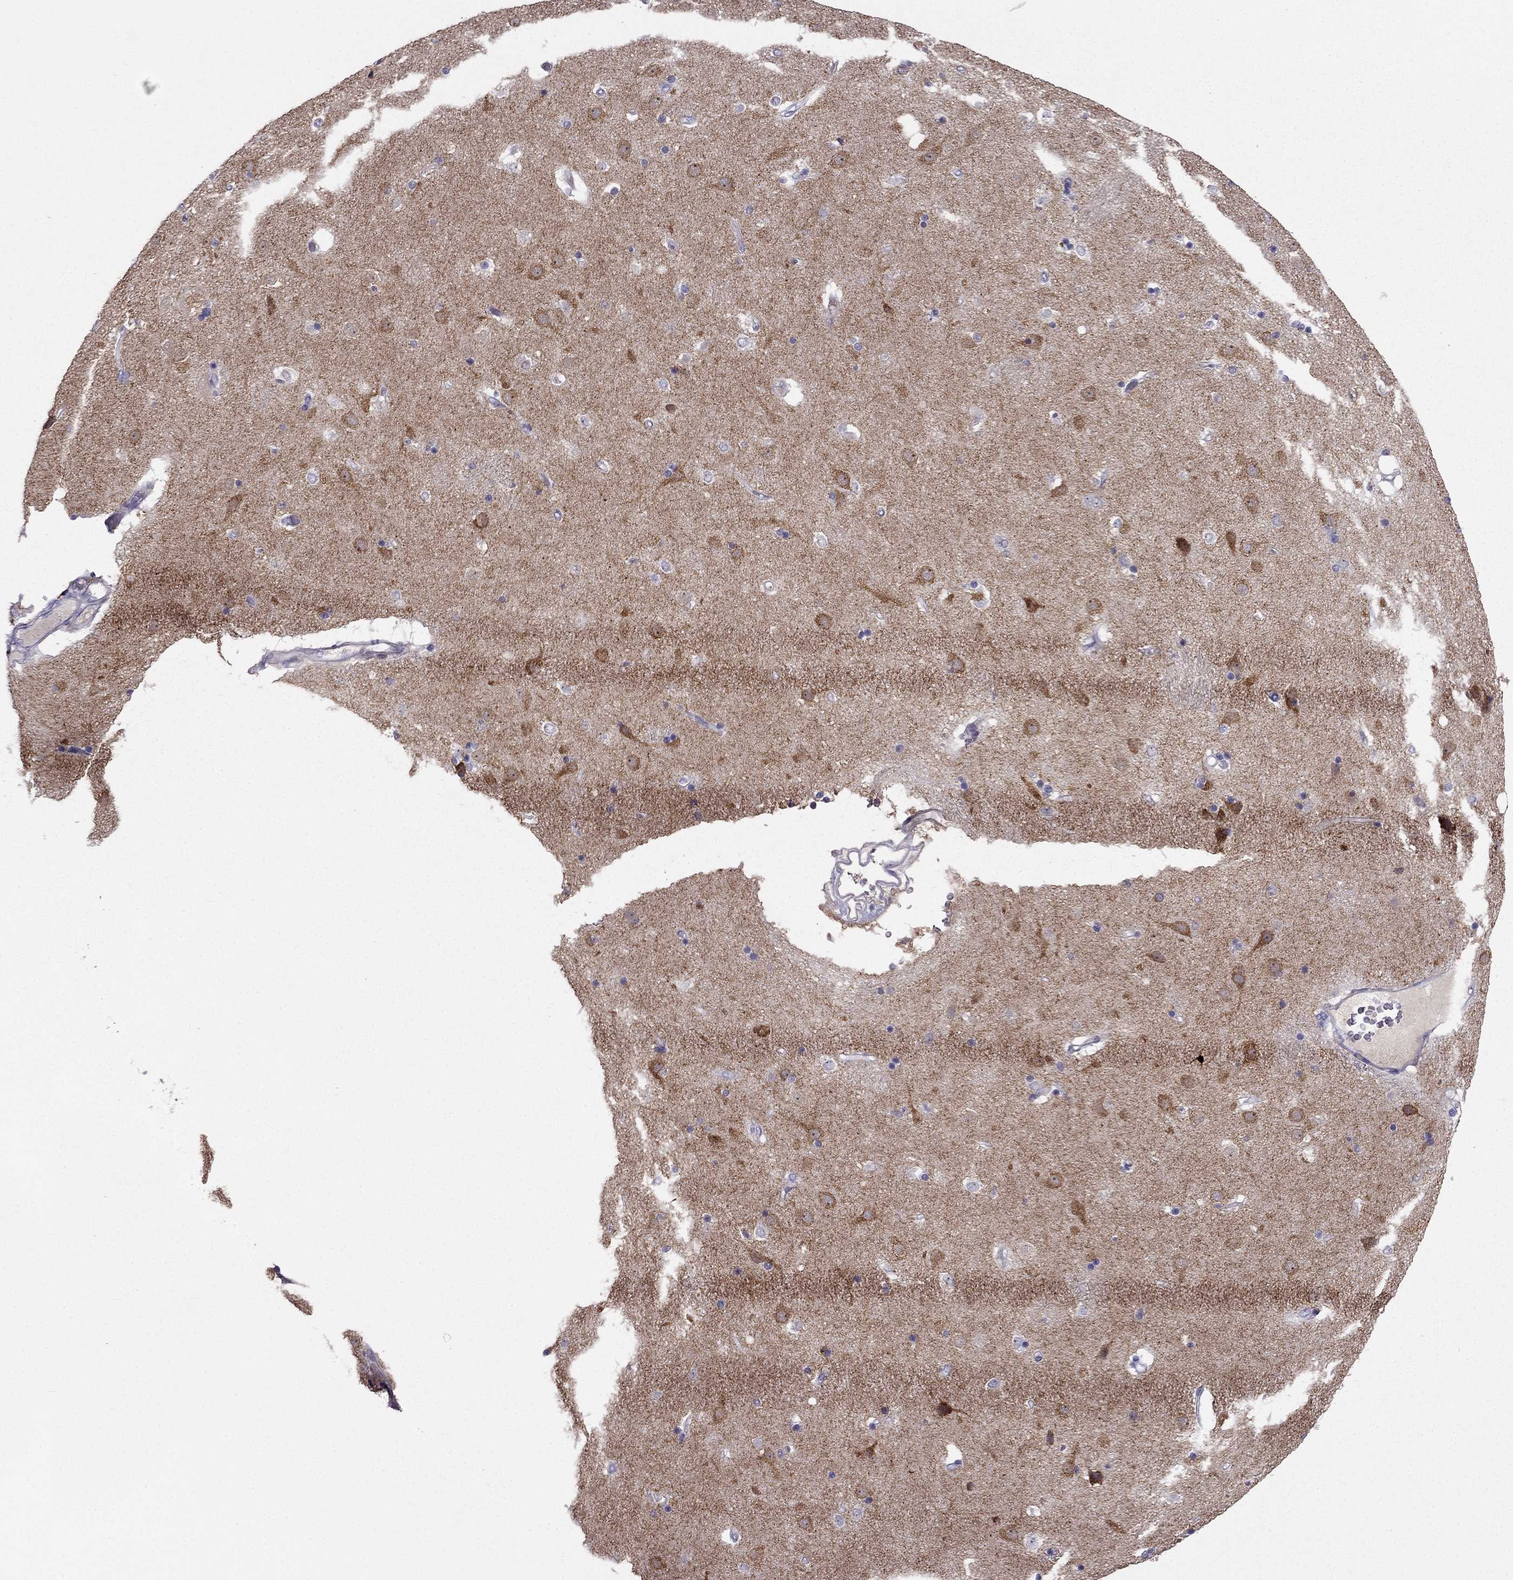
{"staining": {"intensity": "negative", "quantity": "none", "location": "none"}, "tissue": "caudate", "cell_type": "Glial cells", "image_type": "normal", "snomed": [{"axis": "morphology", "description": "Normal tissue, NOS"}, {"axis": "topography", "description": "Lateral ventricle wall"}], "caption": "Immunohistochemistry histopathology image of benign human caudate stained for a protein (brown), which demonstrates no staining in glial cells.", "gene": "LMTK3", "patient": {"sex": "female", "age": 71}}